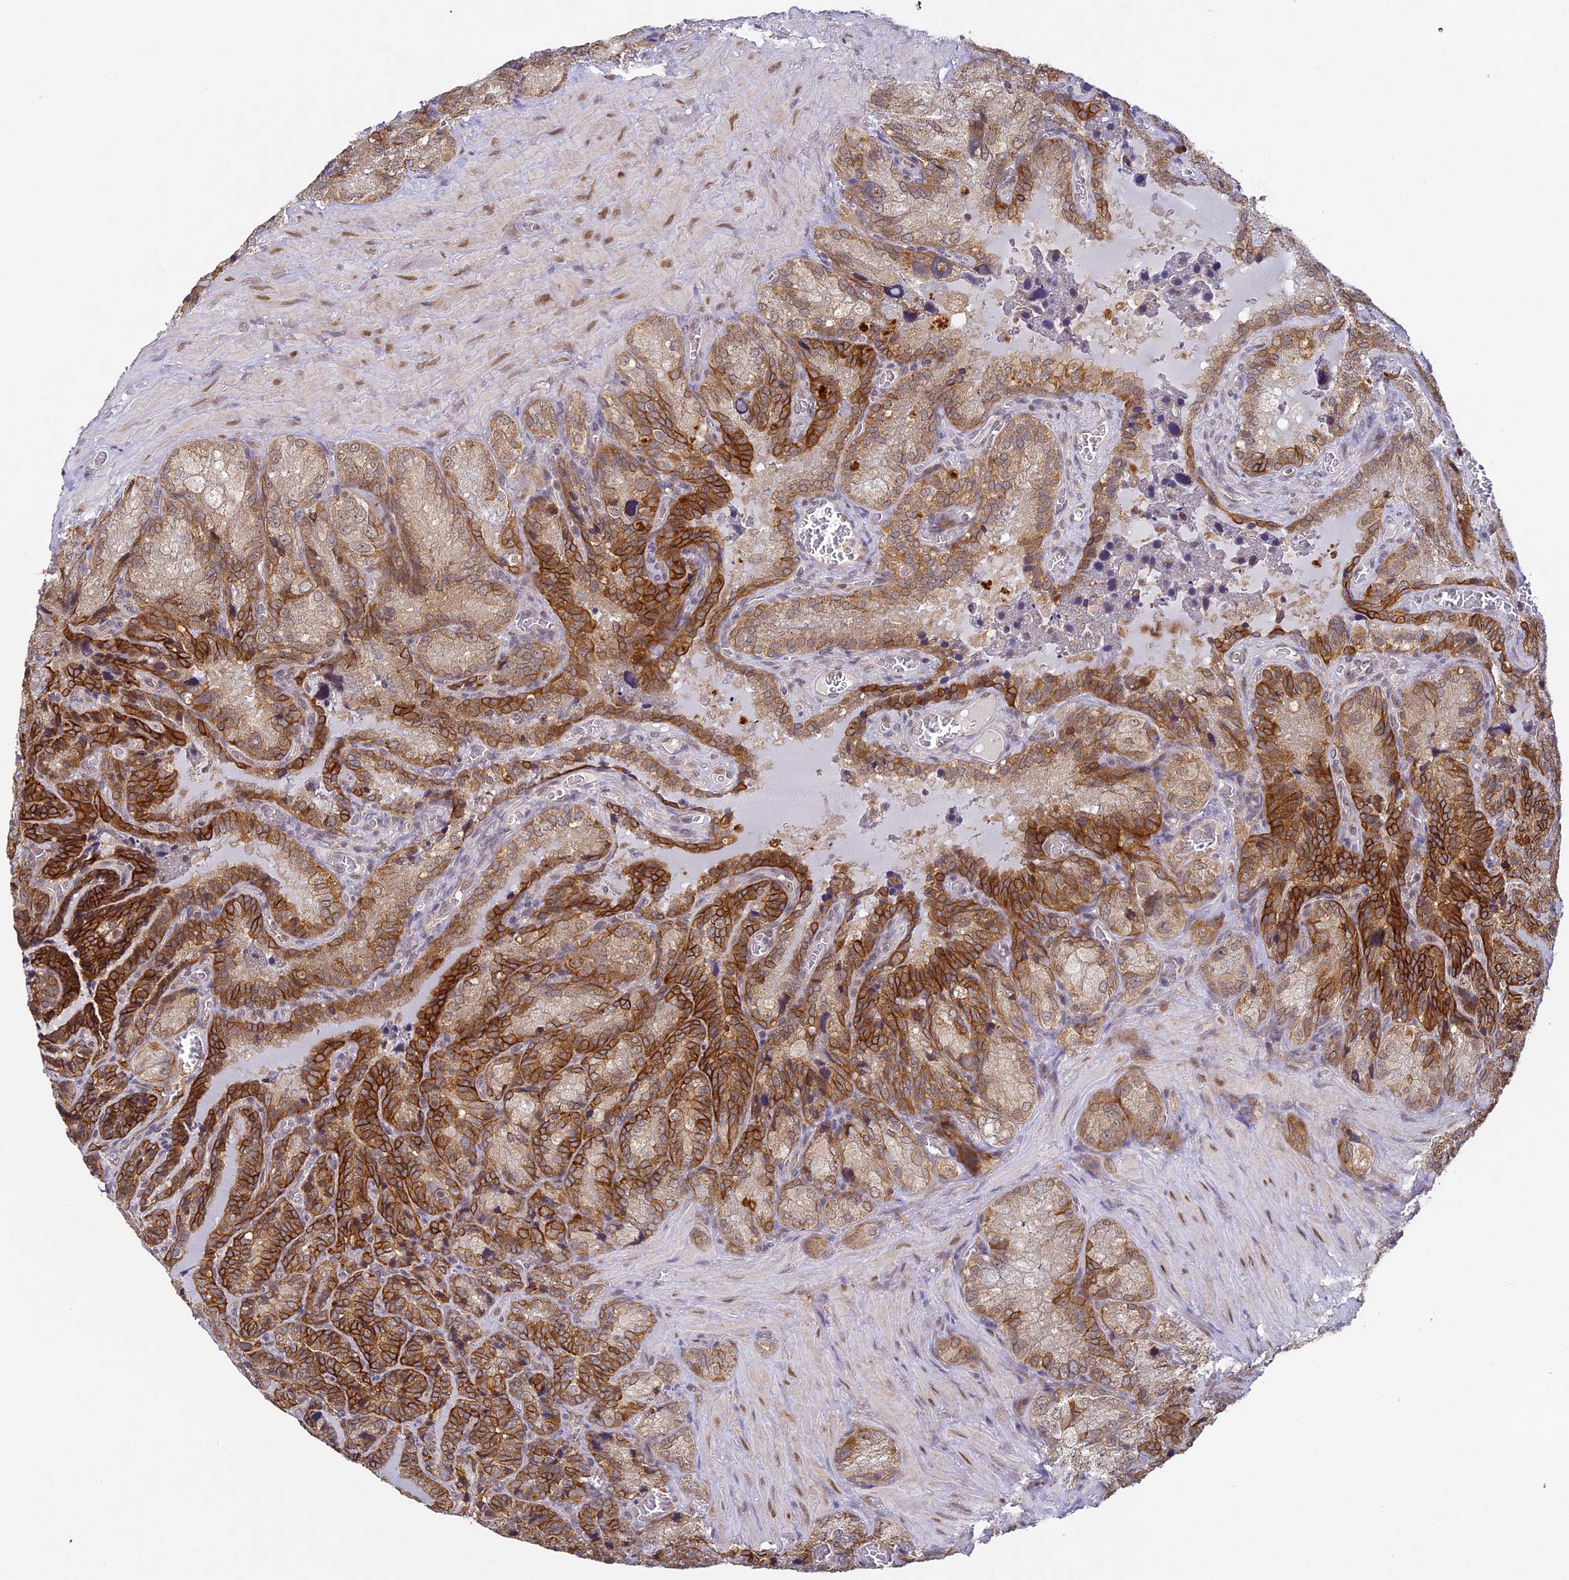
{"staining": {"intensity": "strong", "quantity": ">75%", "location": "cytoplasmic/membranous"}, "tissue": "seminal vesicle", "cell_type": "Glandular cells", "image_type": "normal", "snomed": [{"axis": "morphology", "description": "Normal tissue, NOS"}, {"axis": "topography", "description": "Seminal veicle"}], "caption": "Protein analysis of normal seminal vesicle reveals strong cytoplasmic/membranous expression in approximately >75% of glandular cells. (DAB IHC with brightfield microscopy, high magnification).", "gene": "DNAAF10", "patient": {"sex": "male", "age": 62}}